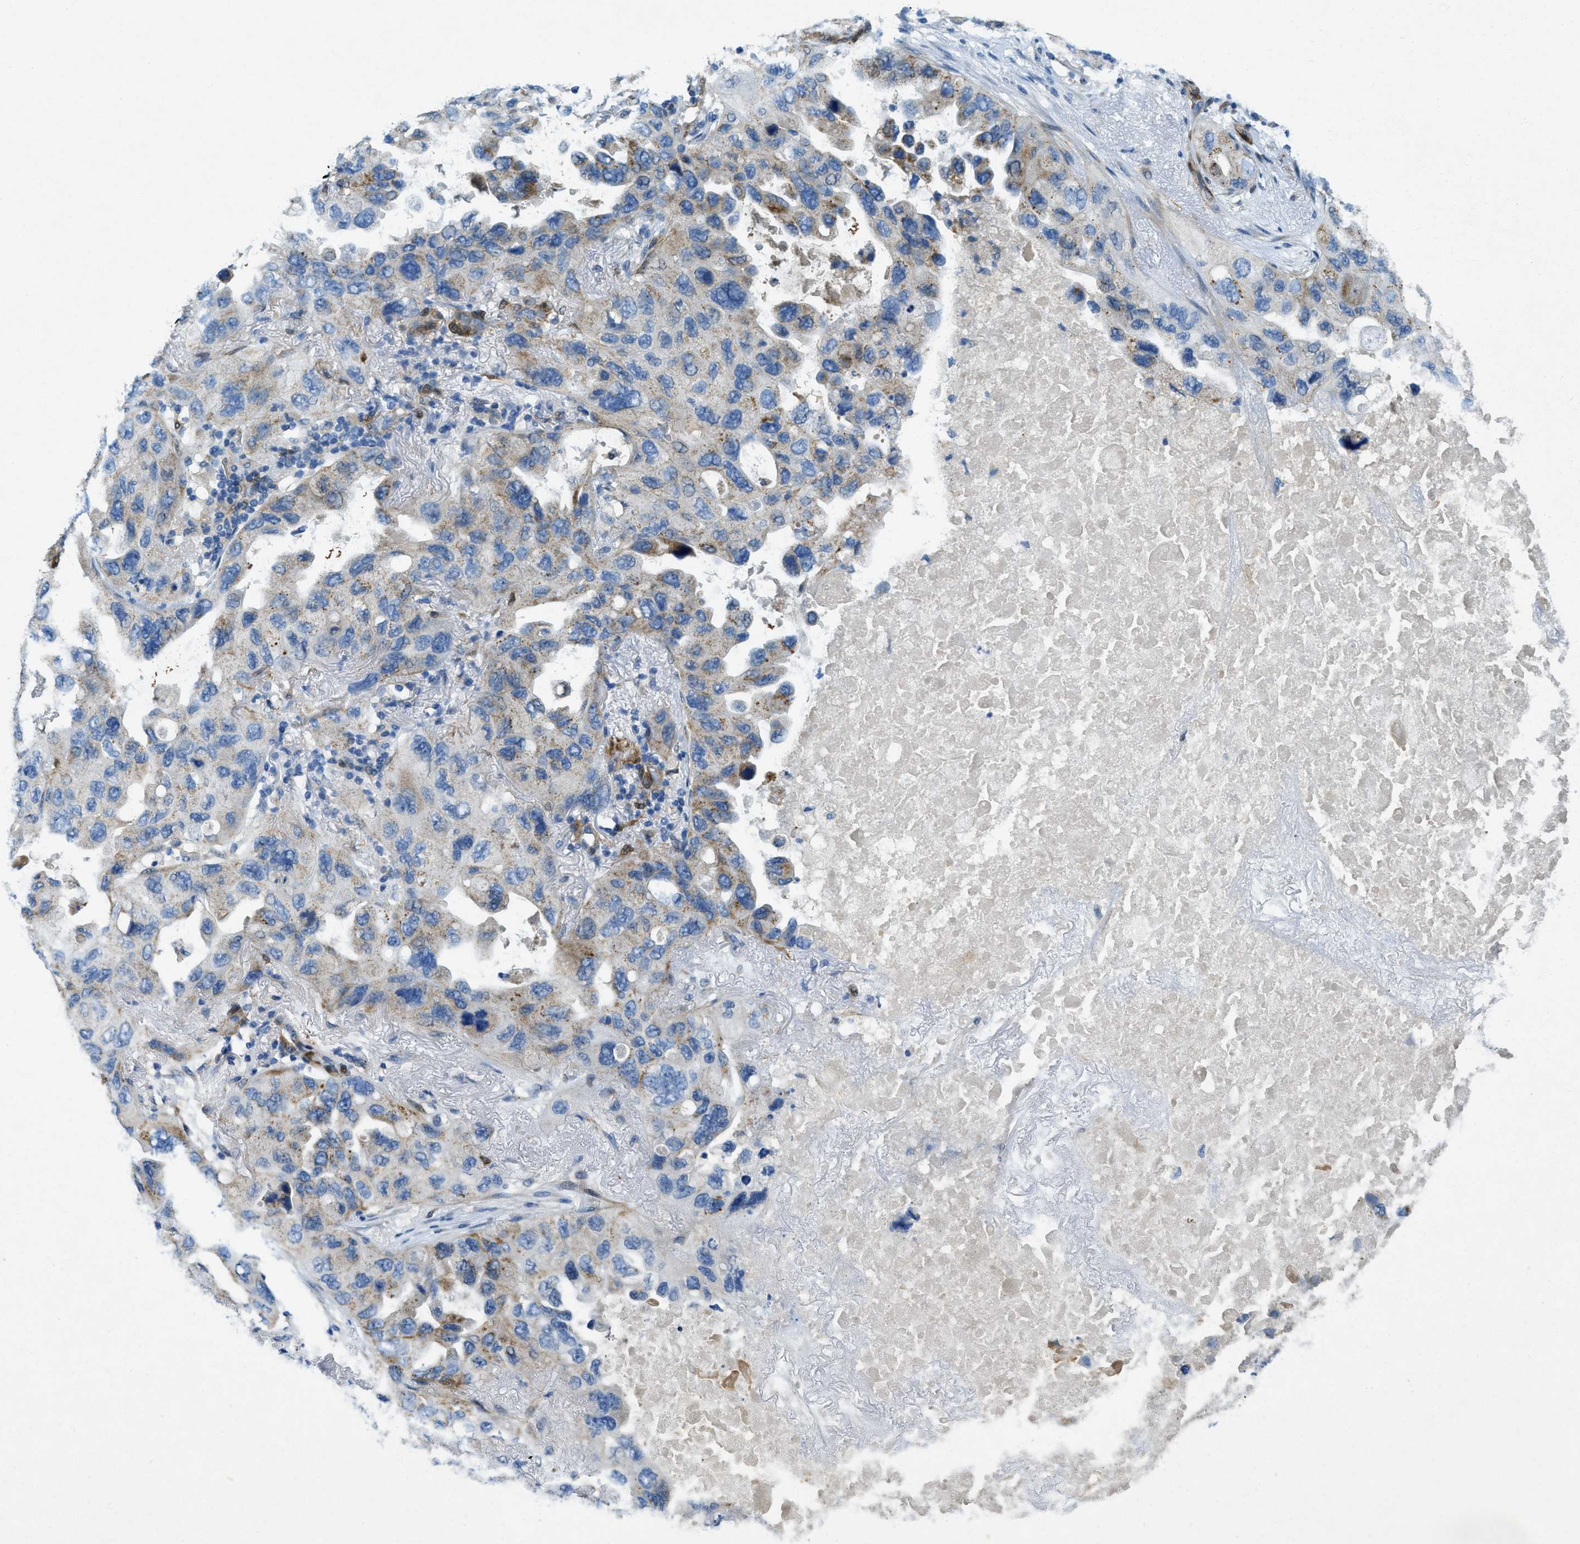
{"staining": {"intensity": "weak", "quantity": "25%-75%", "location": "cytoplasmic/membranous"}, "tissue": "lung cancer", "cell_type": "Tumor cells", "image_type": "cancer", "snomed": [{"axis": "morphology", "description": "Squamous cell carcinoma, NOS"}, {"axis": "topography", "description": "Lung"}], "caption": "Squamous cell carcinoma (lung) was stained to show a protein in brown. There is low levels of weak cytoplasmic/membranous positivity in about 25%-75% of tumor cells.", "gene": "CYGB", "patient": {"sex": "female", "age": 73}}